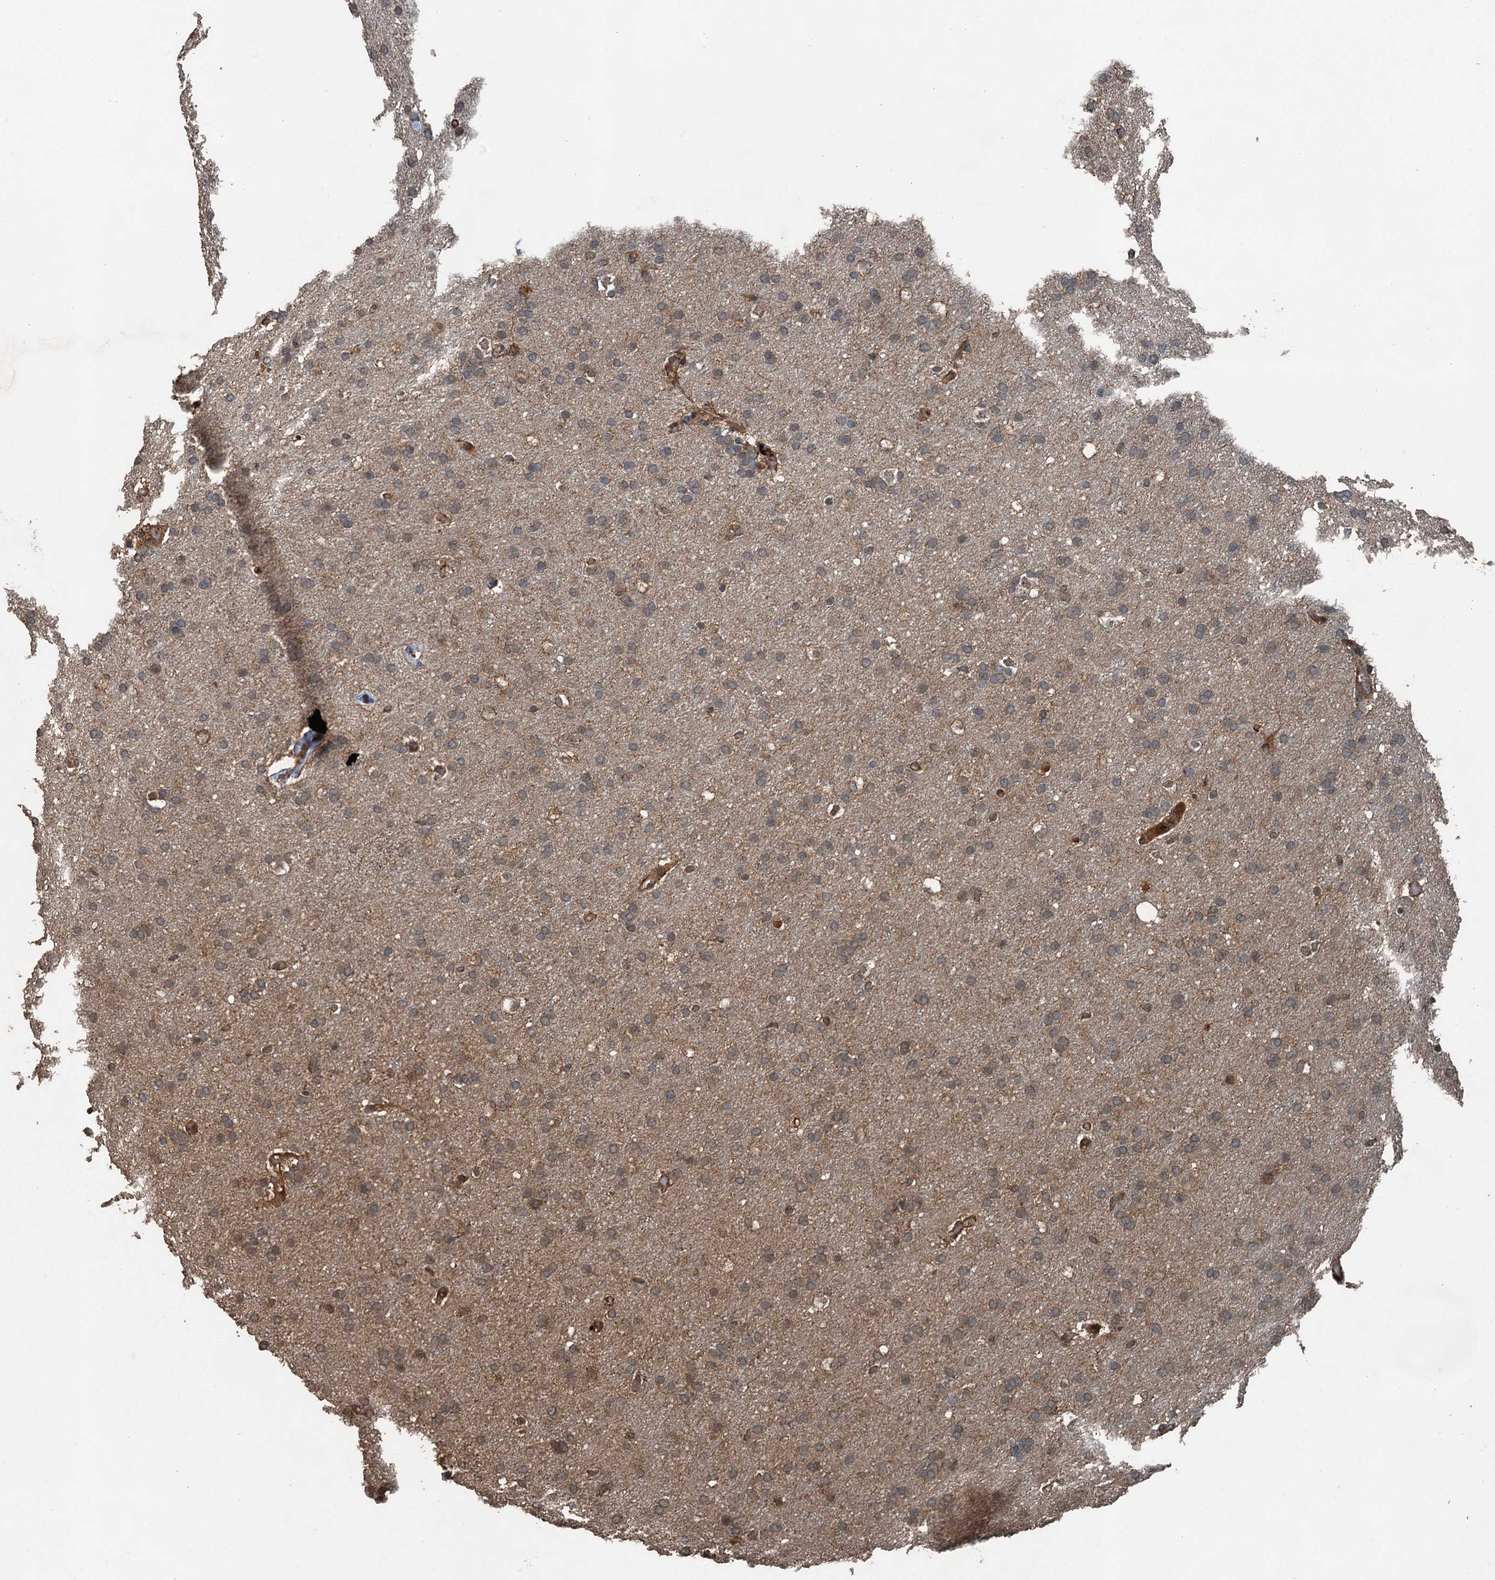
{"staining": {"intensity": "weak", "quantity": "25%-75%", "location": "cytoplasmic/membranous"}, "tissue": "glioma", "cell_type": "Tumor cells", "image_type": "cancer", "snomed": [{"axis": "morphology", "description": "Glioma, malignant, High grade"}, {"axis": "topography", "description": "Cerebral cortex"}], "caption": "An immunohistochemistry histopathology image of tumor tissue is shown. Protein staining in brown shows weak cytoplasmic/membranous positivity in glioma within tumor cells.", "gene": "TCTN1", "patient": {"sex": "female", "age": 36}}